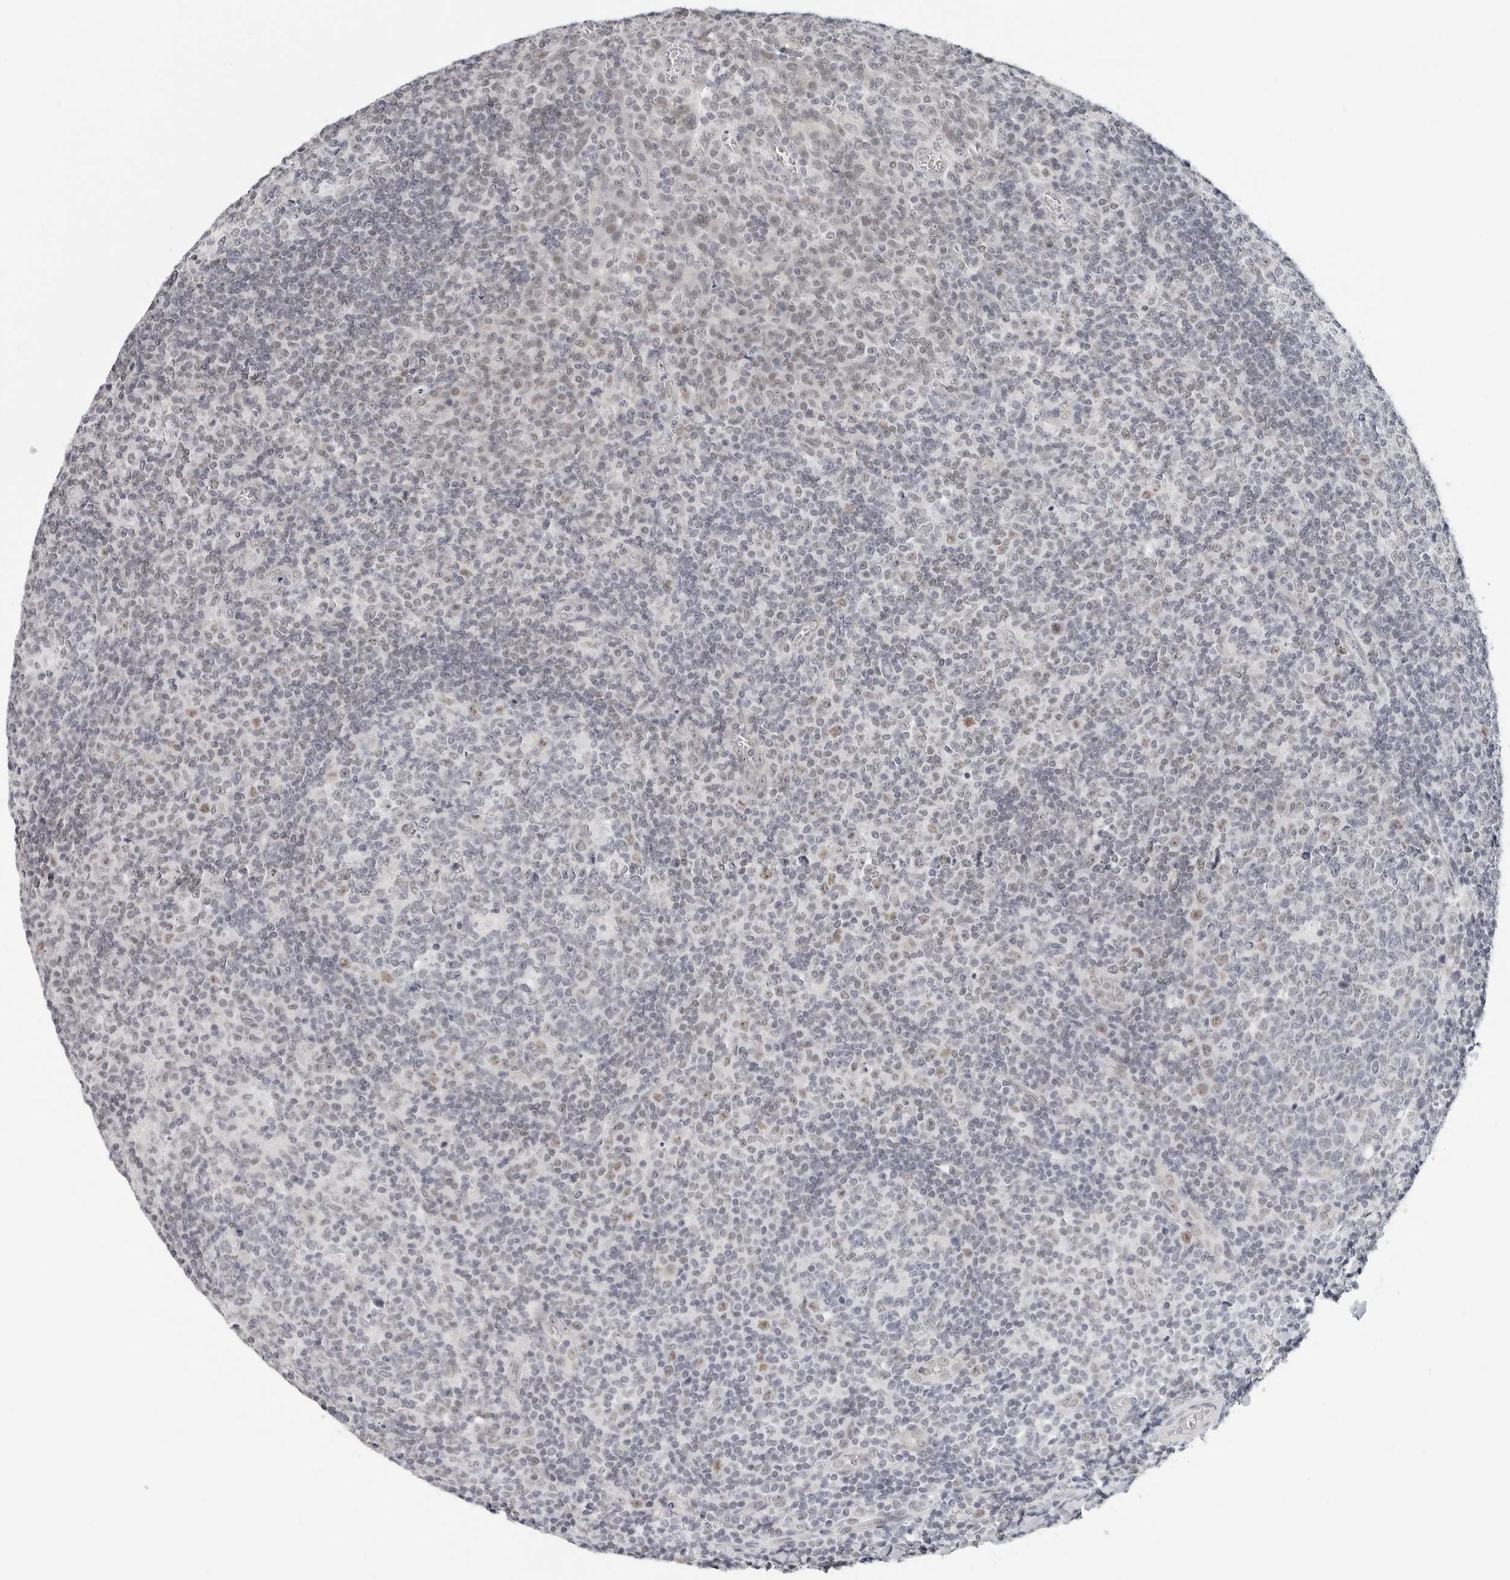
{"staining": {"intensity": "moderate", "quantity": "<25%", "location": "nuclear"}, "tissue": "tonsil", "cell_type": "Germinal center cells", "image_type": "normal", "snomed": [{"axis": "morphology", "description": "Normal tissue, NOS"}, {"axis": "topography", "description": "Tonsil"}], "caption": "IHC of benign tonsil displays low levels of moderate nuclear positivity in approximately <25% of germinal center cells.", "gene": "TSEN2", "patient": {"sex": "female", "age": 19}}